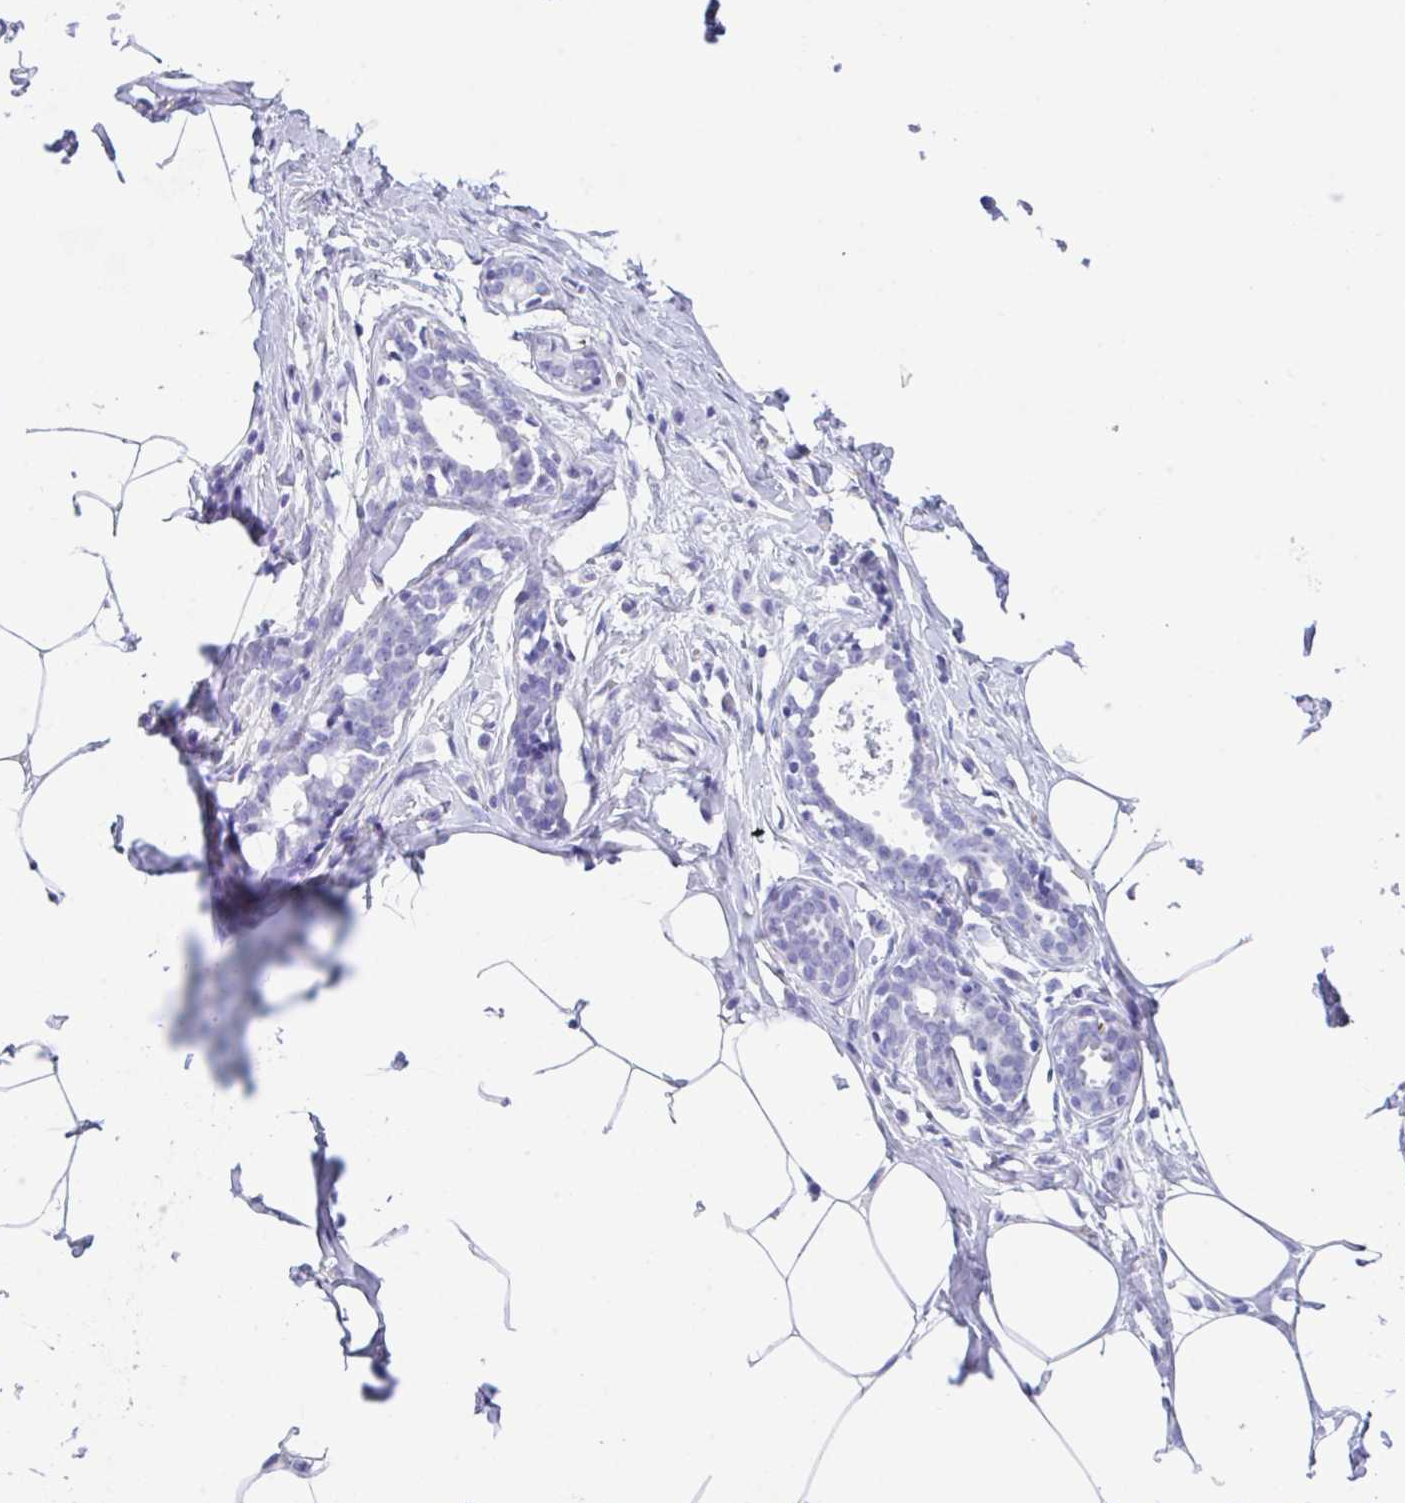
{"staining": {"intensity": "negative", "quantity": "none", "location": "none"}, "tissue": "breast", "cell_type": "Adipocytes", "image_type": "normal", "snomed": [{"axis": "morphology", "description": "Normal tissue, NOS"}, {"axis": "topography", "description": "Breast"}], "caption": "IHC histopathology image of benign human breast stained for a protein (brown), which shows no staining in adipocytes.", "gene": "NDUFAF8", "patient": {"sex": "female", "age": 27}}